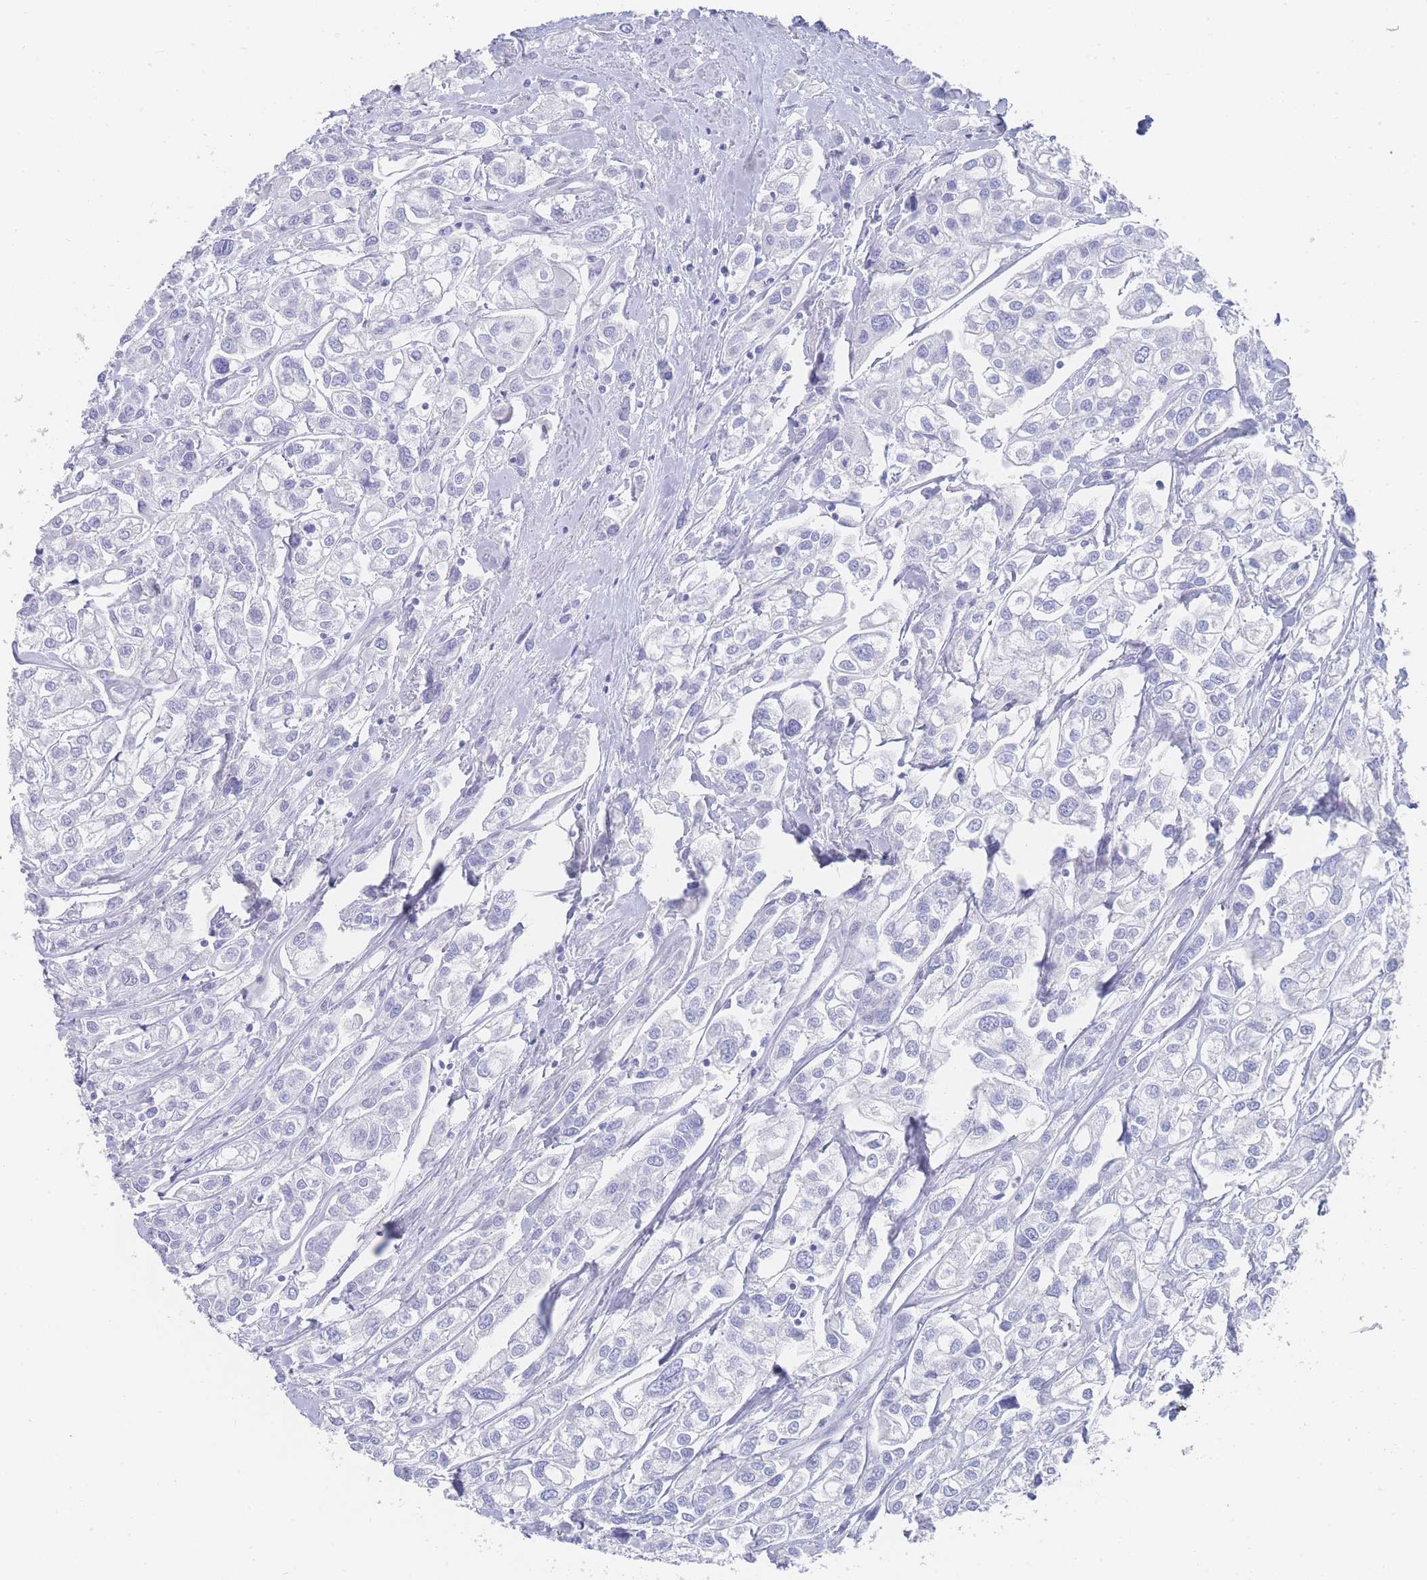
{"staining": {"intensity": "negative", "quantity": "none", "location": "none"}, "tissue": "urothelial cancer", "cell_type": "Tumor cells", "image_type": "cancer", "snomed": [{"axis": "morphology", "description": "Urothelial carcinoma, High grade"}, {"axis": "topography", "description": "Urinary bladder"}], "caption": "Image shows no protein expression in tumor cells of urothelial cancer tissue.", "gene": "LRRC37A", "patient": {"sex": "male", "age": 67}}